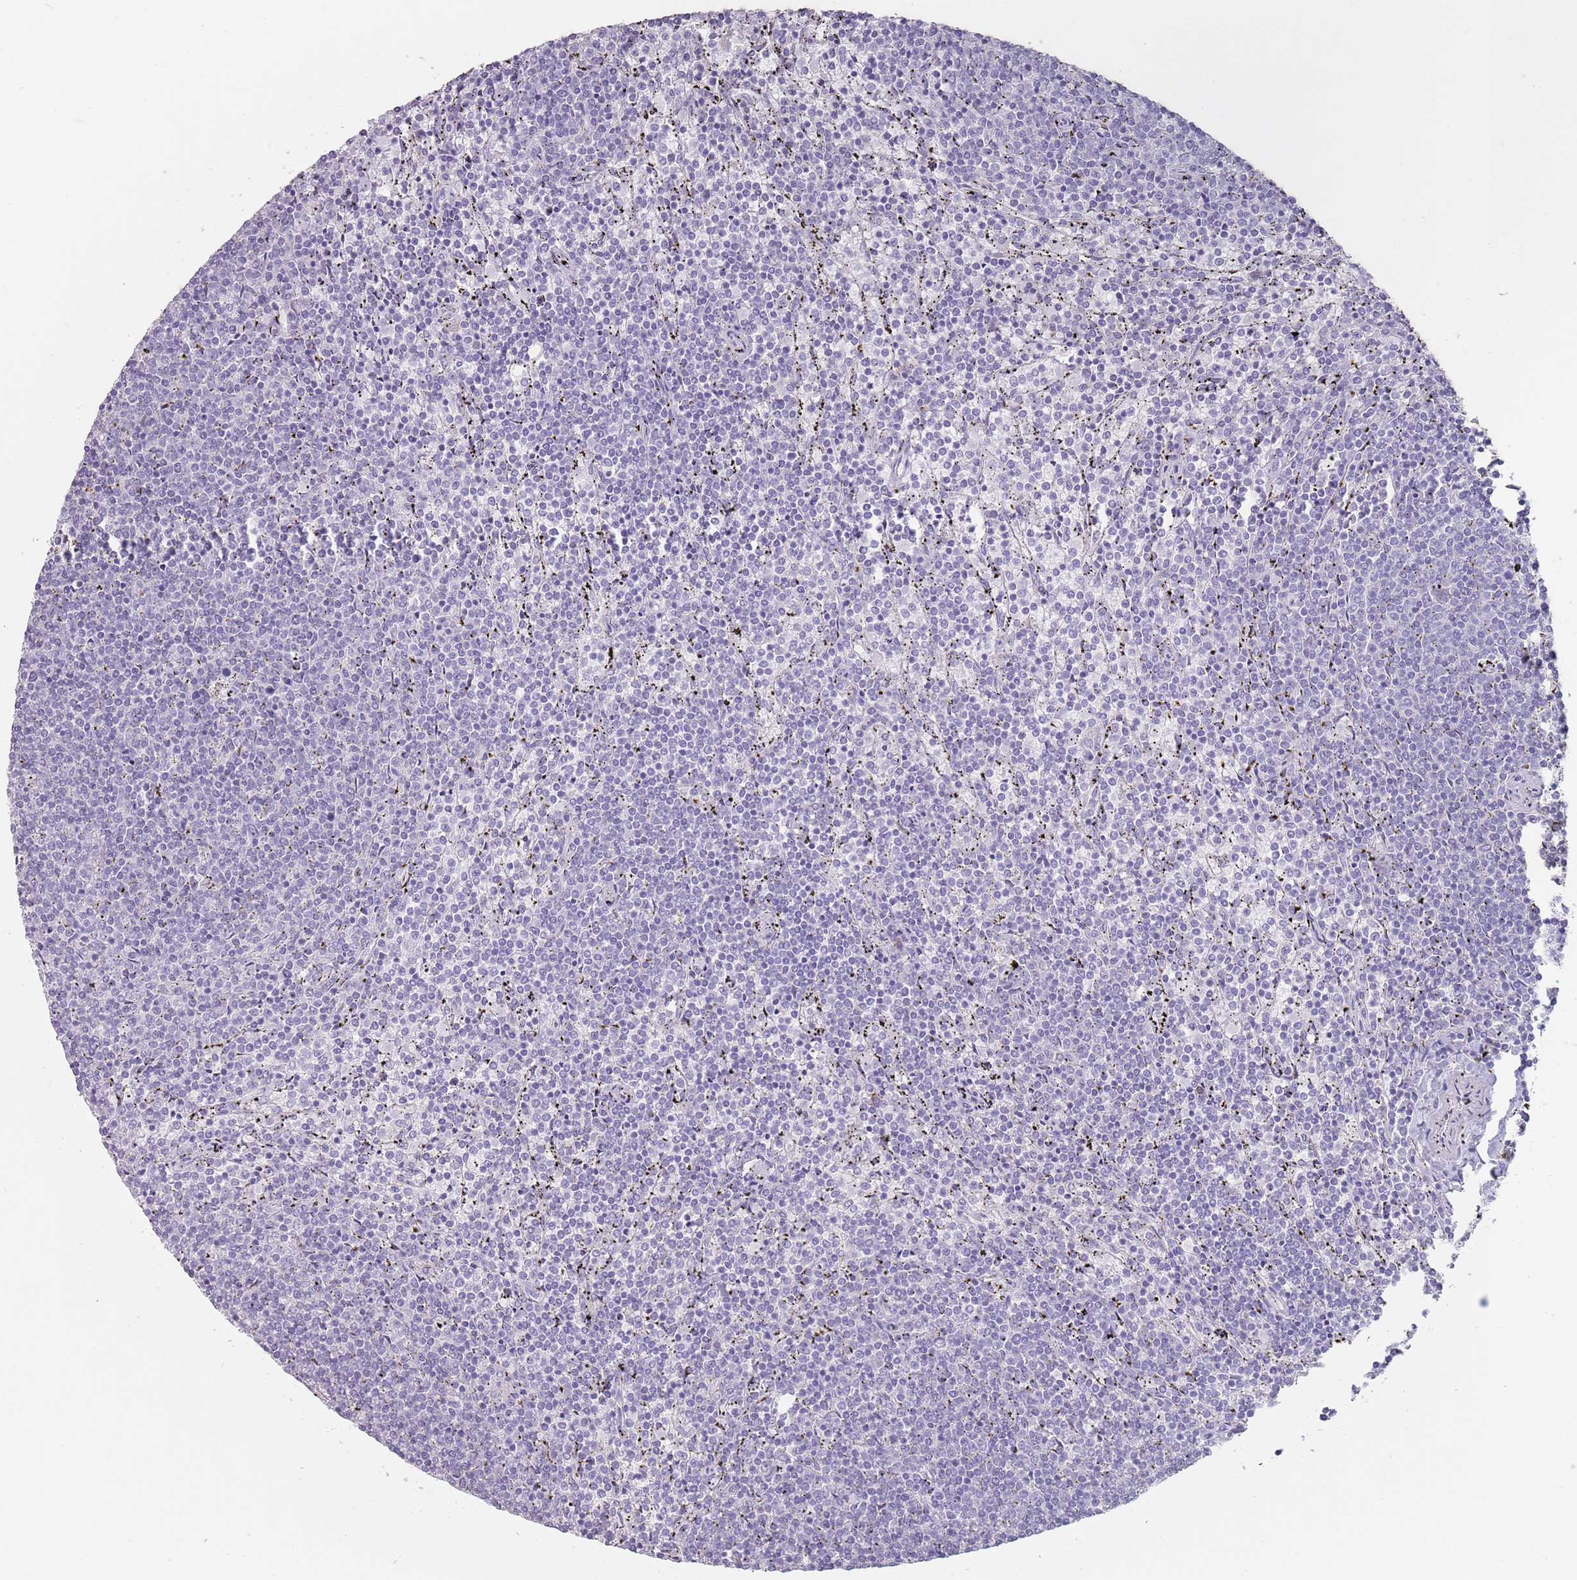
{"staining": {"intensity": "negative", "quantity": "none", "location": "none"}, "tissue": "lymphoma", "cell_type": "Tumor cells", "image_type": "cancer", "snomed": [{"axis": "morphology", "description": "Malignant lymphoma, non-Hodgkin's type, Low grade"}, {"axis": "topography", "description": "Spleen"}], "caption": "A micrograph of human lymphoma is negative for staining in tumor cells.", "gene": "STYK1", "patient": {"sex": "female", "age": 50}}